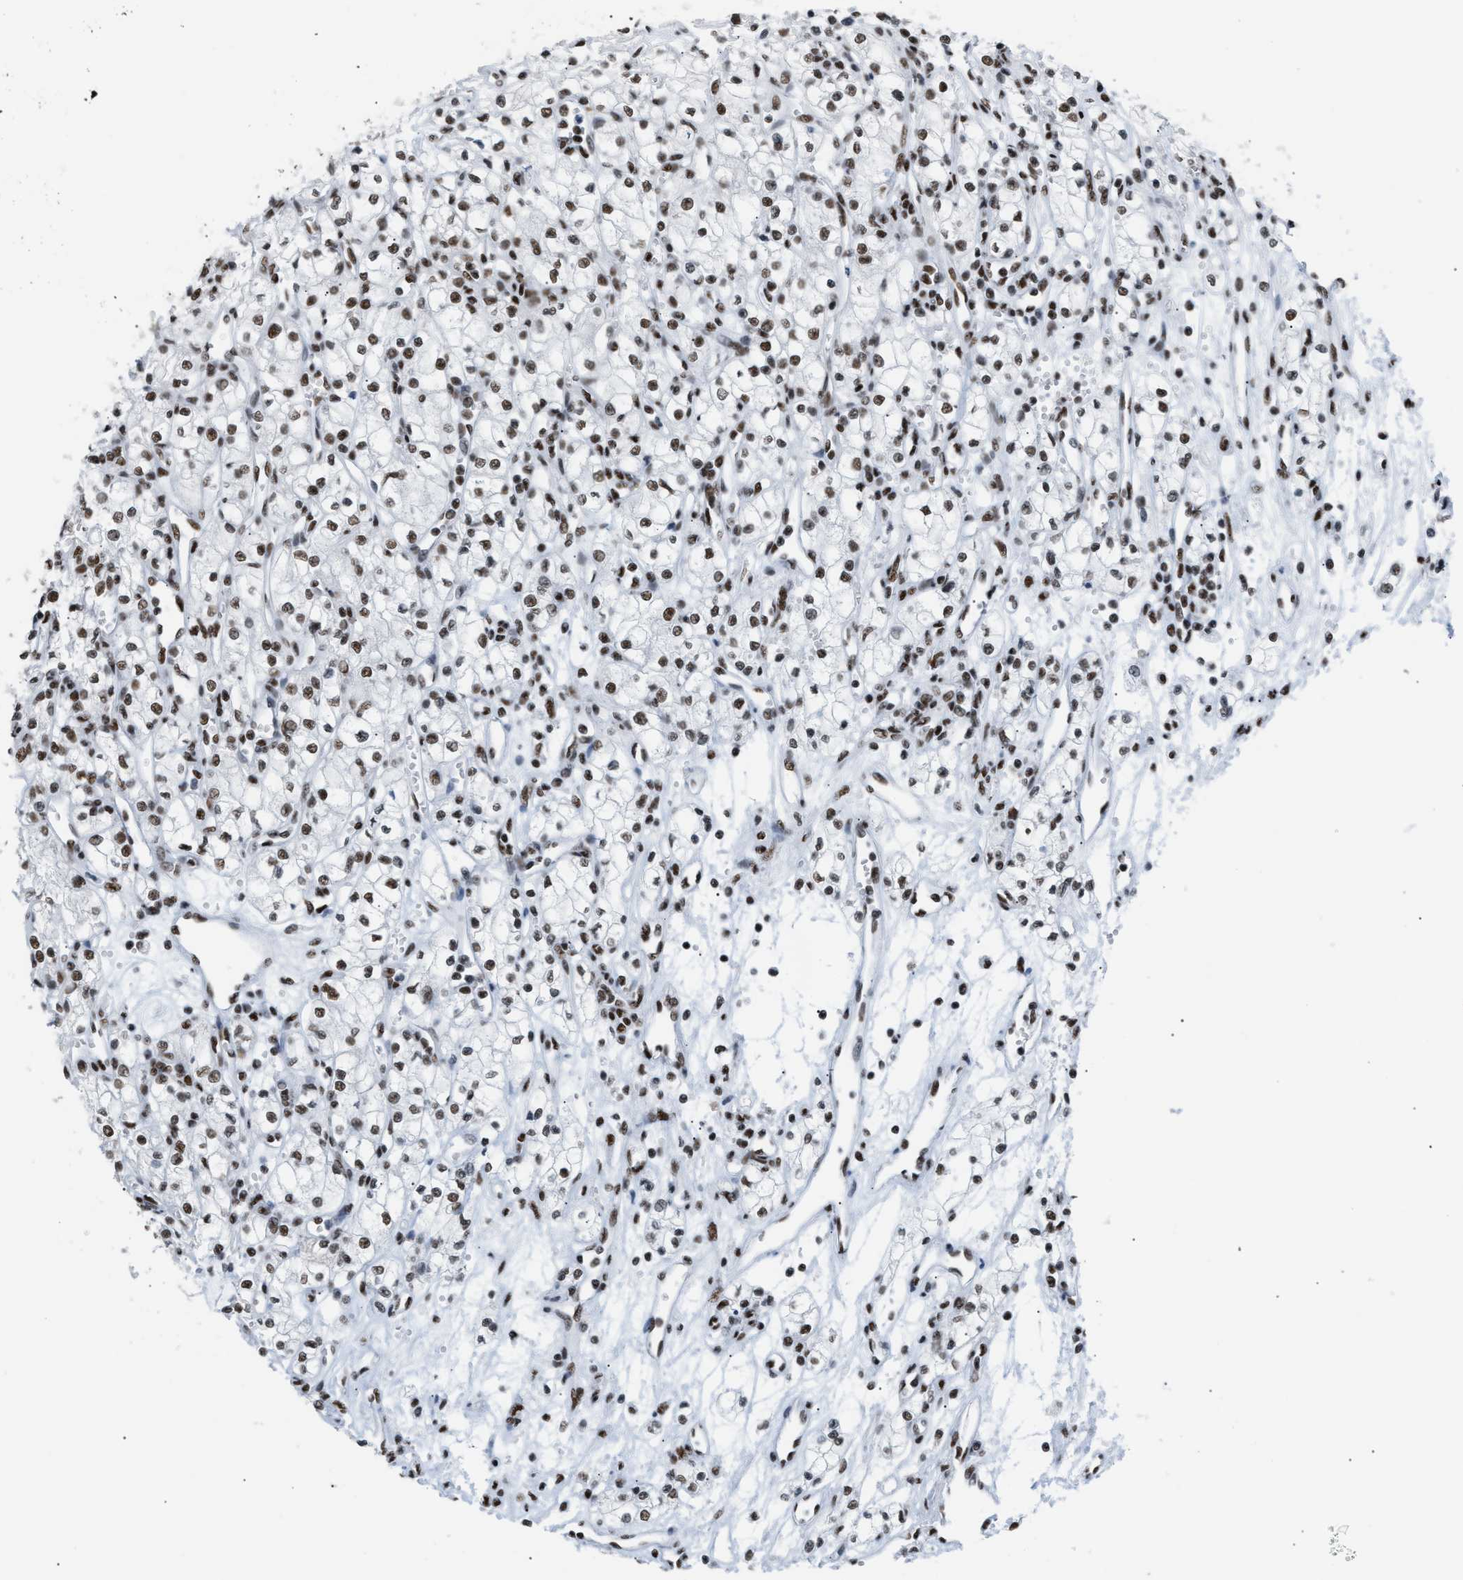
{"staining": {"intensity": "moderate", "quantity": ">75%", "location": "nuclear"}, "tissue": "renal cancer", "cell_type": "Tumor cells", "image_type": "cancer", "snomed": [{"axis": "morphology", "description": "Adenocarcinoma, NOS"}, {"axis": "topography", "description": "Kidney"}], "caption": "Brown immunohistochemical staining in renal cancer demonstrates moderate nuclear positivity in about >75% of tumor cells. (Stains: DAB in brown, nuclei in blue, Microscopy: brightfield microscopy at high magnification).", "gene": "CCAR2", "patient": {"sex": "male", "age": 59}}